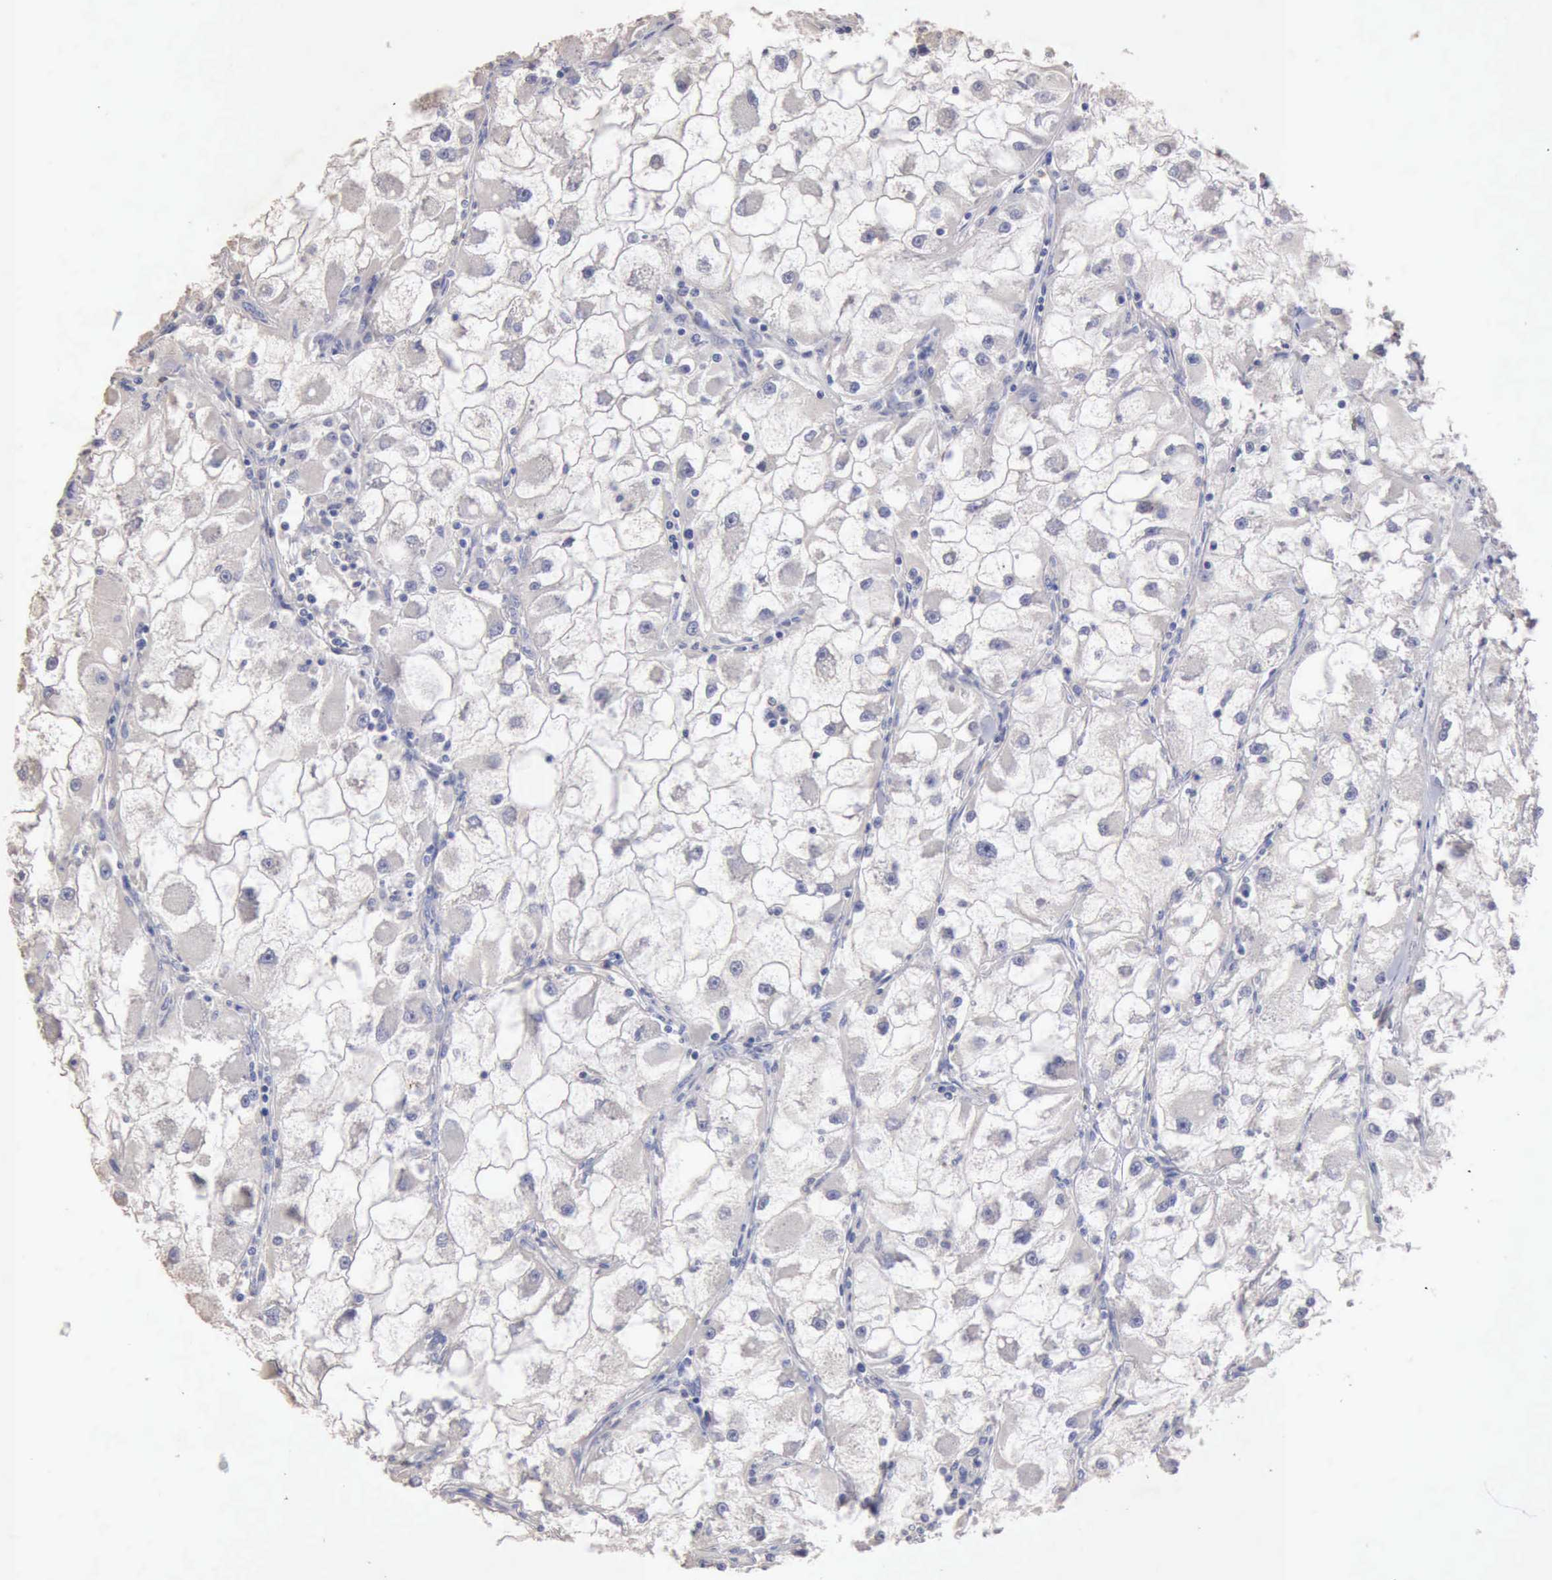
{"staining": {"intensity": "negative", "quantity": "none", "location": "none"}, "tissue": "renal cancer", "cell_type": "Tumor cells", "image_type": "cancer", "snomed": [{"axis": "morphology", "description": "Adenocarcinoma, NOS"}, {"axis": "topography", "description": "Kidney"}], "caption": "IHC of human renal cancer (adenocarcinoma) displays no positivity in tumor cells. The staining was performed using DAB (3,3'-diaminobenzidine) to visualize the protein expression in brown, while the nuclei were stained in blue with hematoxylin (Magnification: 20x).", "gene": "KRT6B", "patient": {"sex": "female", "age": 73}}